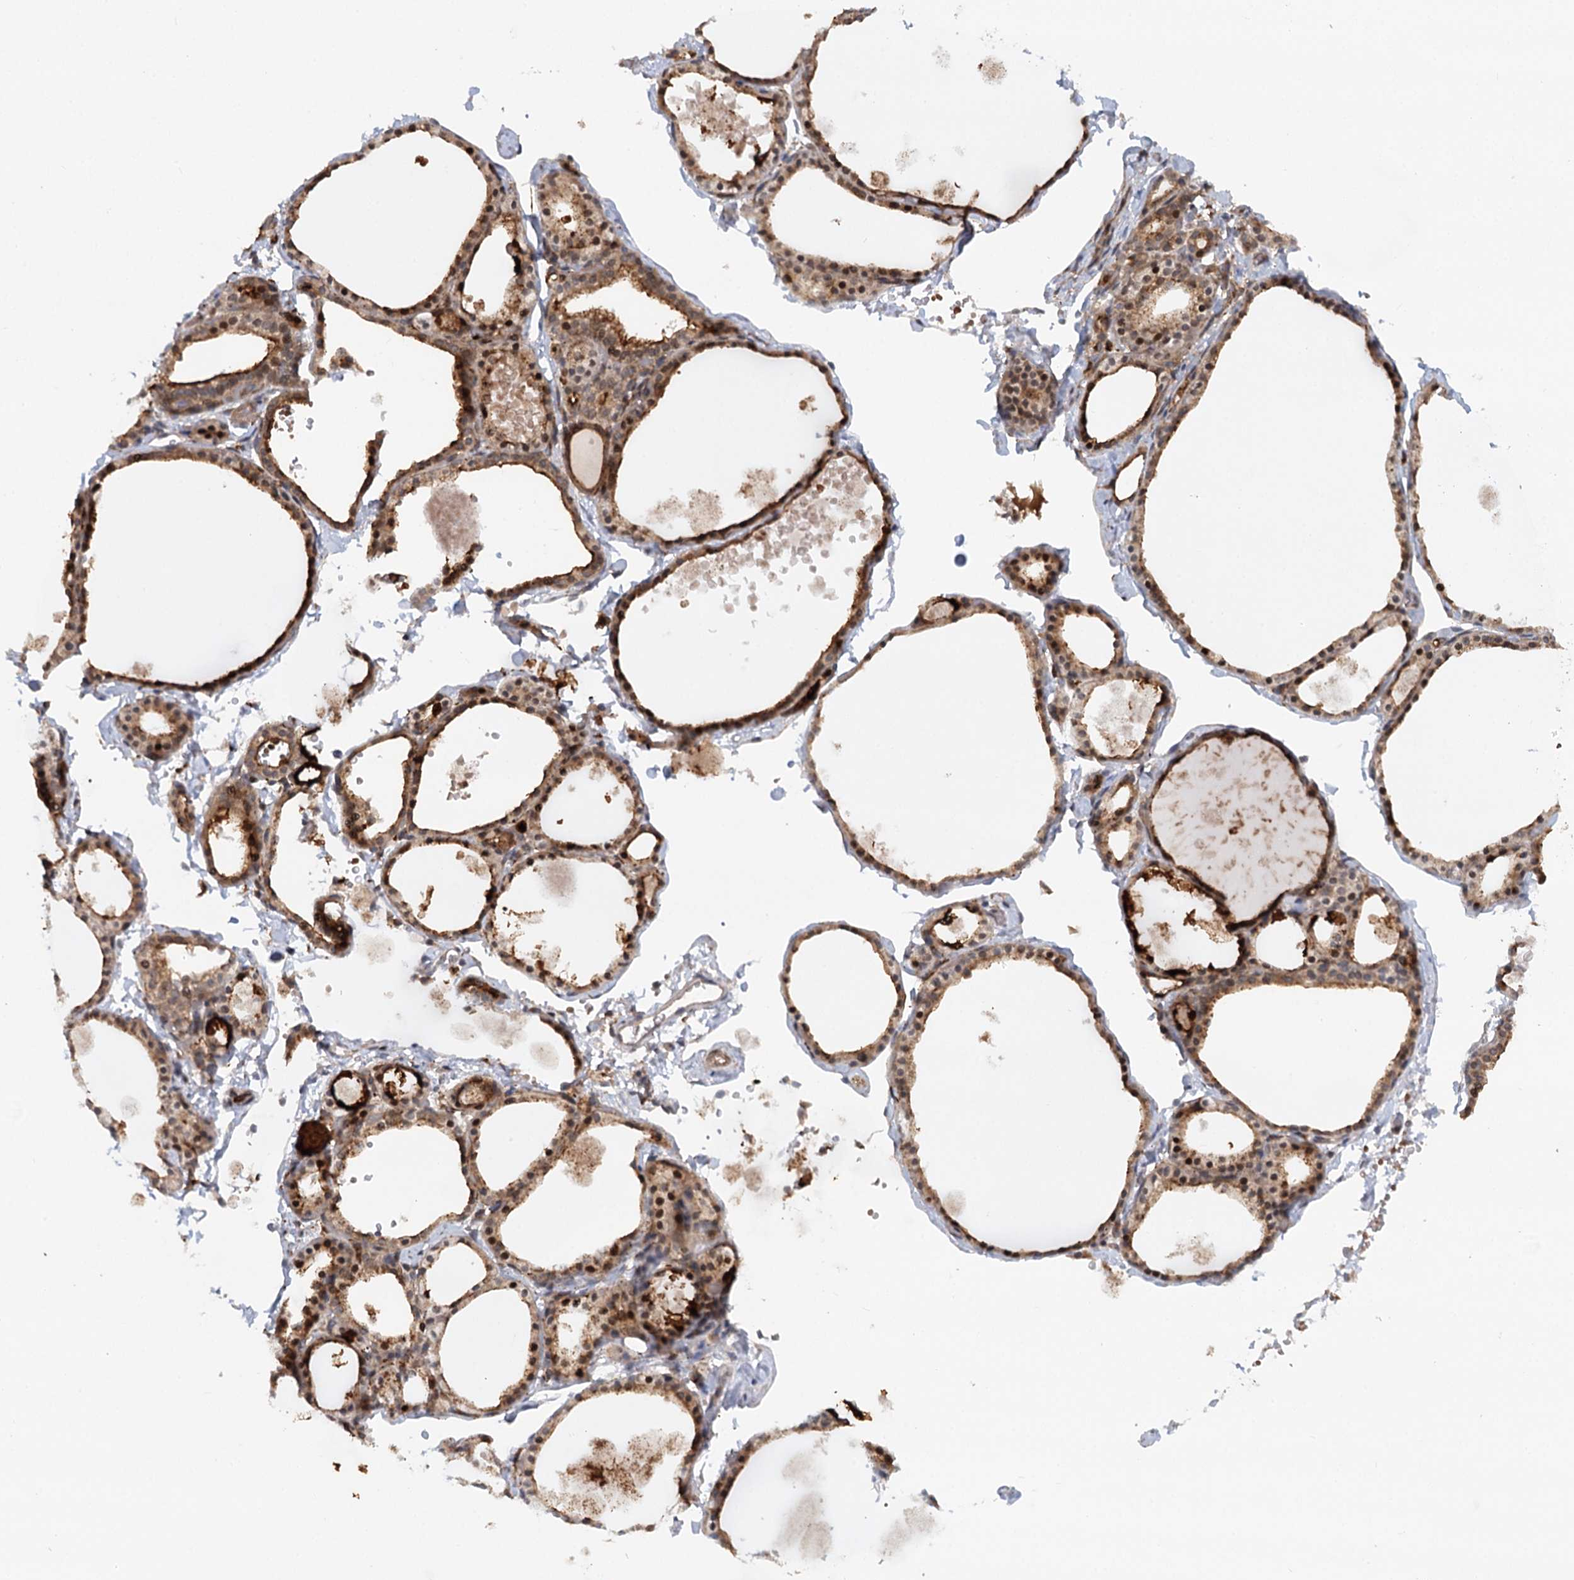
{"staining": {"intensity": "strong", "quantity": ">75%", "location": "cytoplasmic/membranous"}, "tissue": "thyroid gland", "cell_type": "Glandular cells", "image_type": "normal", "snomed": [{"axis": "morphology", "description": "Normal tissue, NOS"}, {"axis": "topography", "description": "Thyroid gland"}], "caption": "Thyroid gland stained with a brown dye displays strong cytoplasmic/membranous positive positivity in approximately >75% of glandular cells.", "gene": "RNF111", "patient": {"sex": "male", "age": 56}}